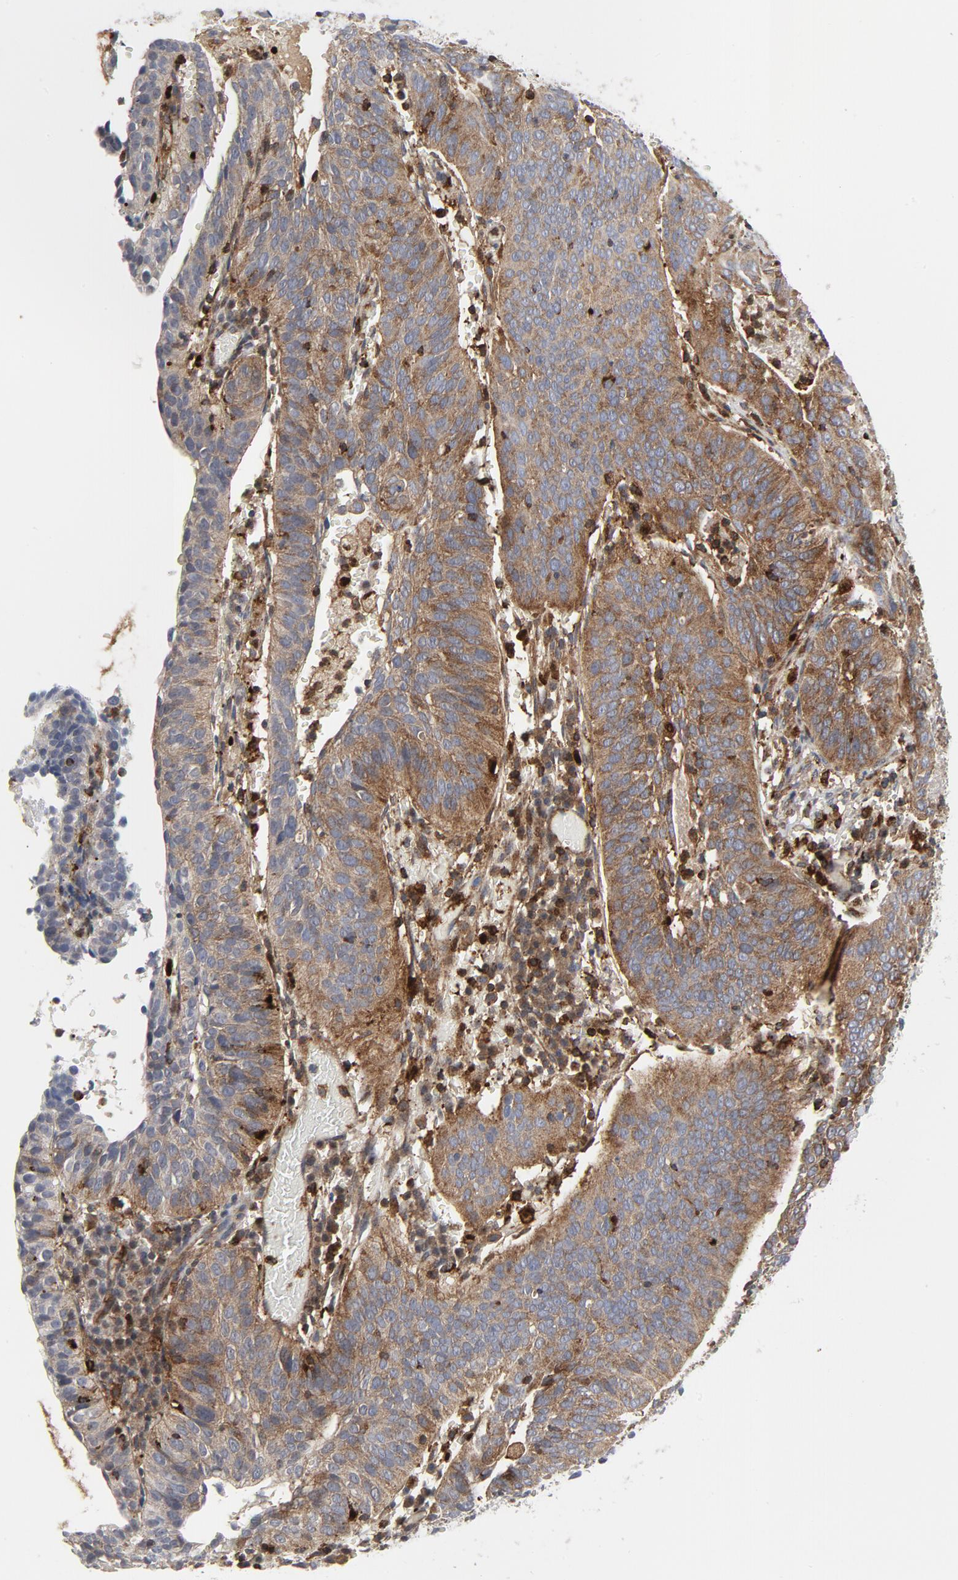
{"staining": {"intensity": "moderate", "quantity": ">75%", "location": "cytoplasmic/membranous"}, "tissue": "cervical cancer", "cell_type": "Tumor cells", "image_type": "cancer", "snomed": [{"axis": "morphology", "description": "Squamous cell carcinoma, NOS"}, {"axis": "topography", "description": "Cervix"}], "caption": "Brown immunohistochemical staining in human cervical cancer displays moderate cytoplasmic/membranous staining in about >75% of tumor cells.", "gene": "YES1", "patient": {"sex": "female", "age": 39}}